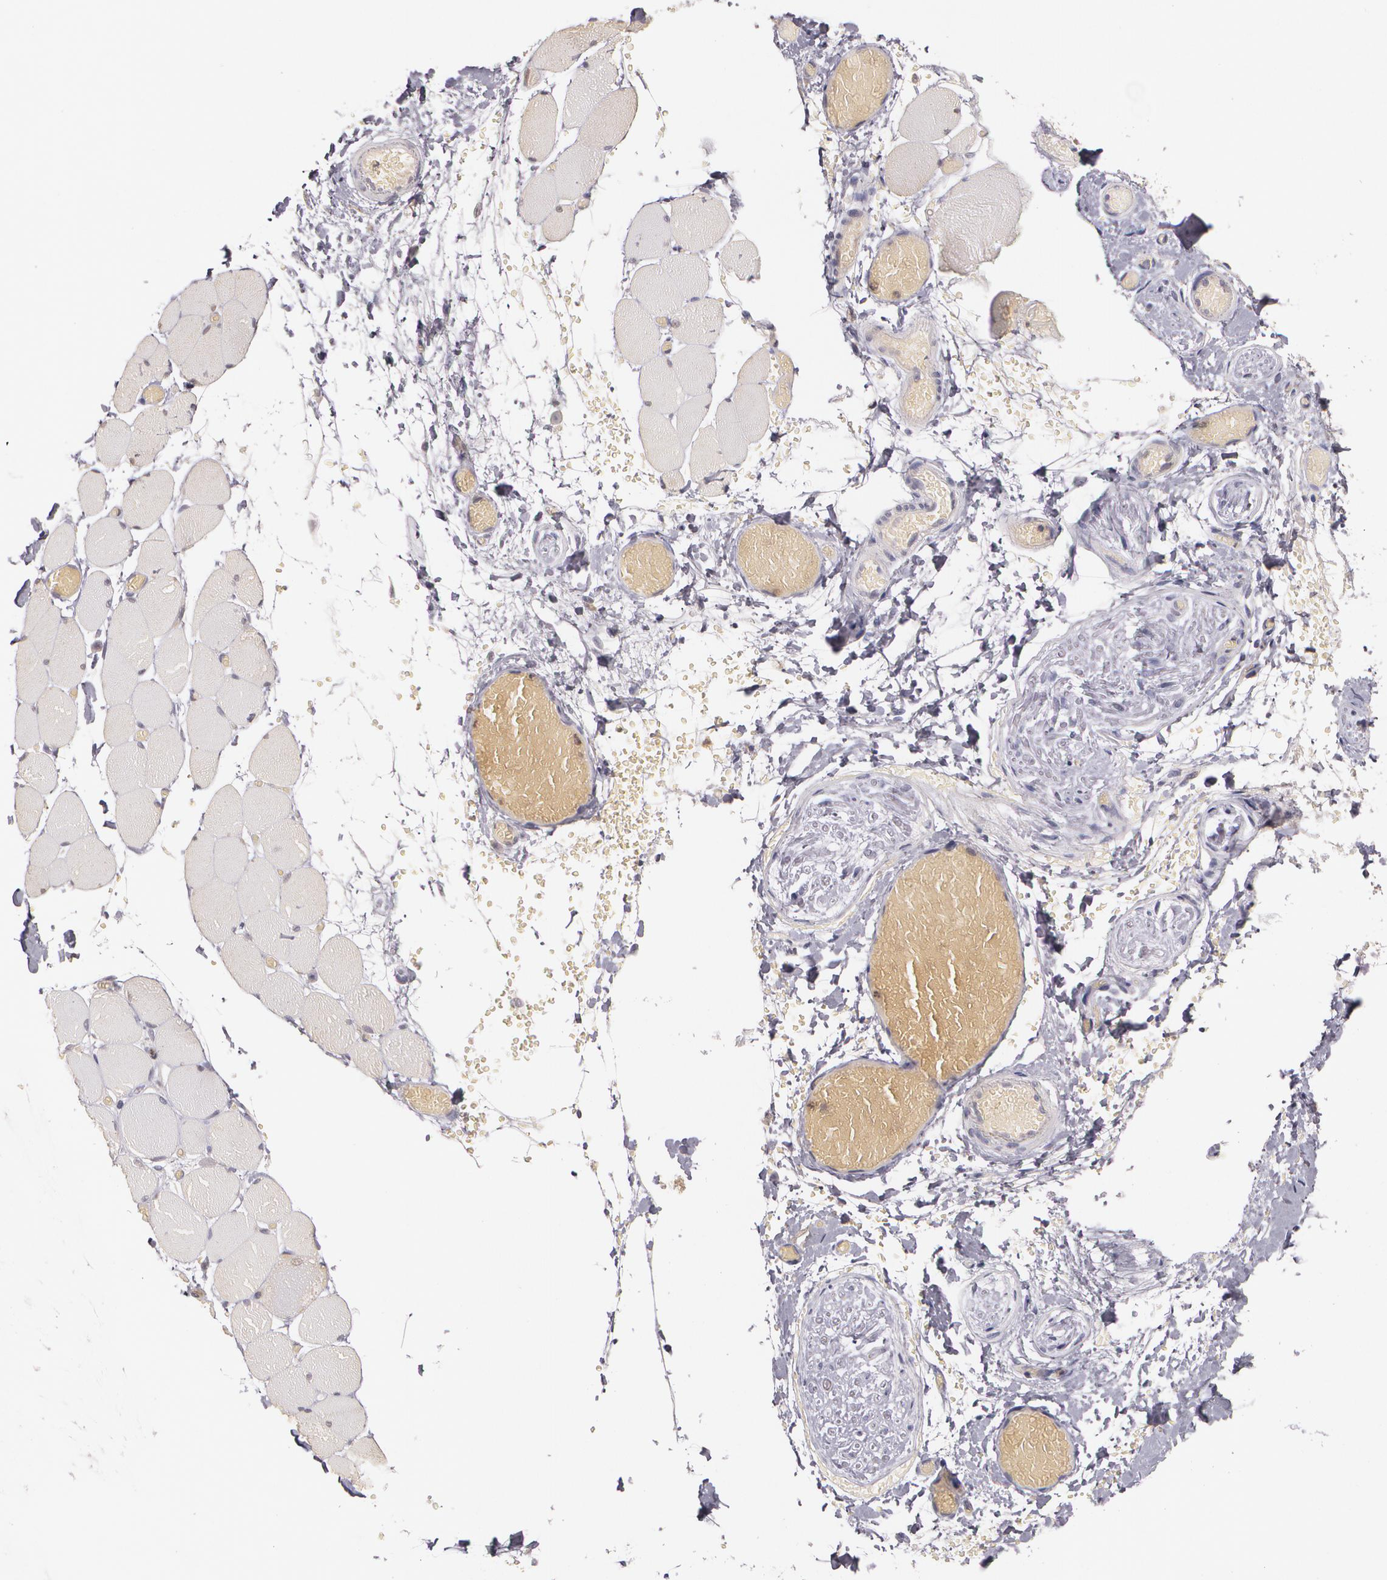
{"staining": {"intensity": "weak", "quantity": "25%-75%", "location": "cytoplasmic/membranous"}, "tissue": "skeletal muscle", "cell_type": "Myocytes", "image_type": "normal", "snomed": [{"axis": "morphology", "description": "Normal tissue, NOS"}, {"axis": "topography", "description": "Skeletal muscle"}, {"axis": "topography", "description": "Soft tissue"}], "caption": "Approximately 25%-75% of myocytes in unremarkable skeletal muscle show weak cytoplasmic/membranous protein staining as visualized by brown immunohistochemical staining.", "gene": "LRG1", "patient": {"sex": "female", "age": 58}}